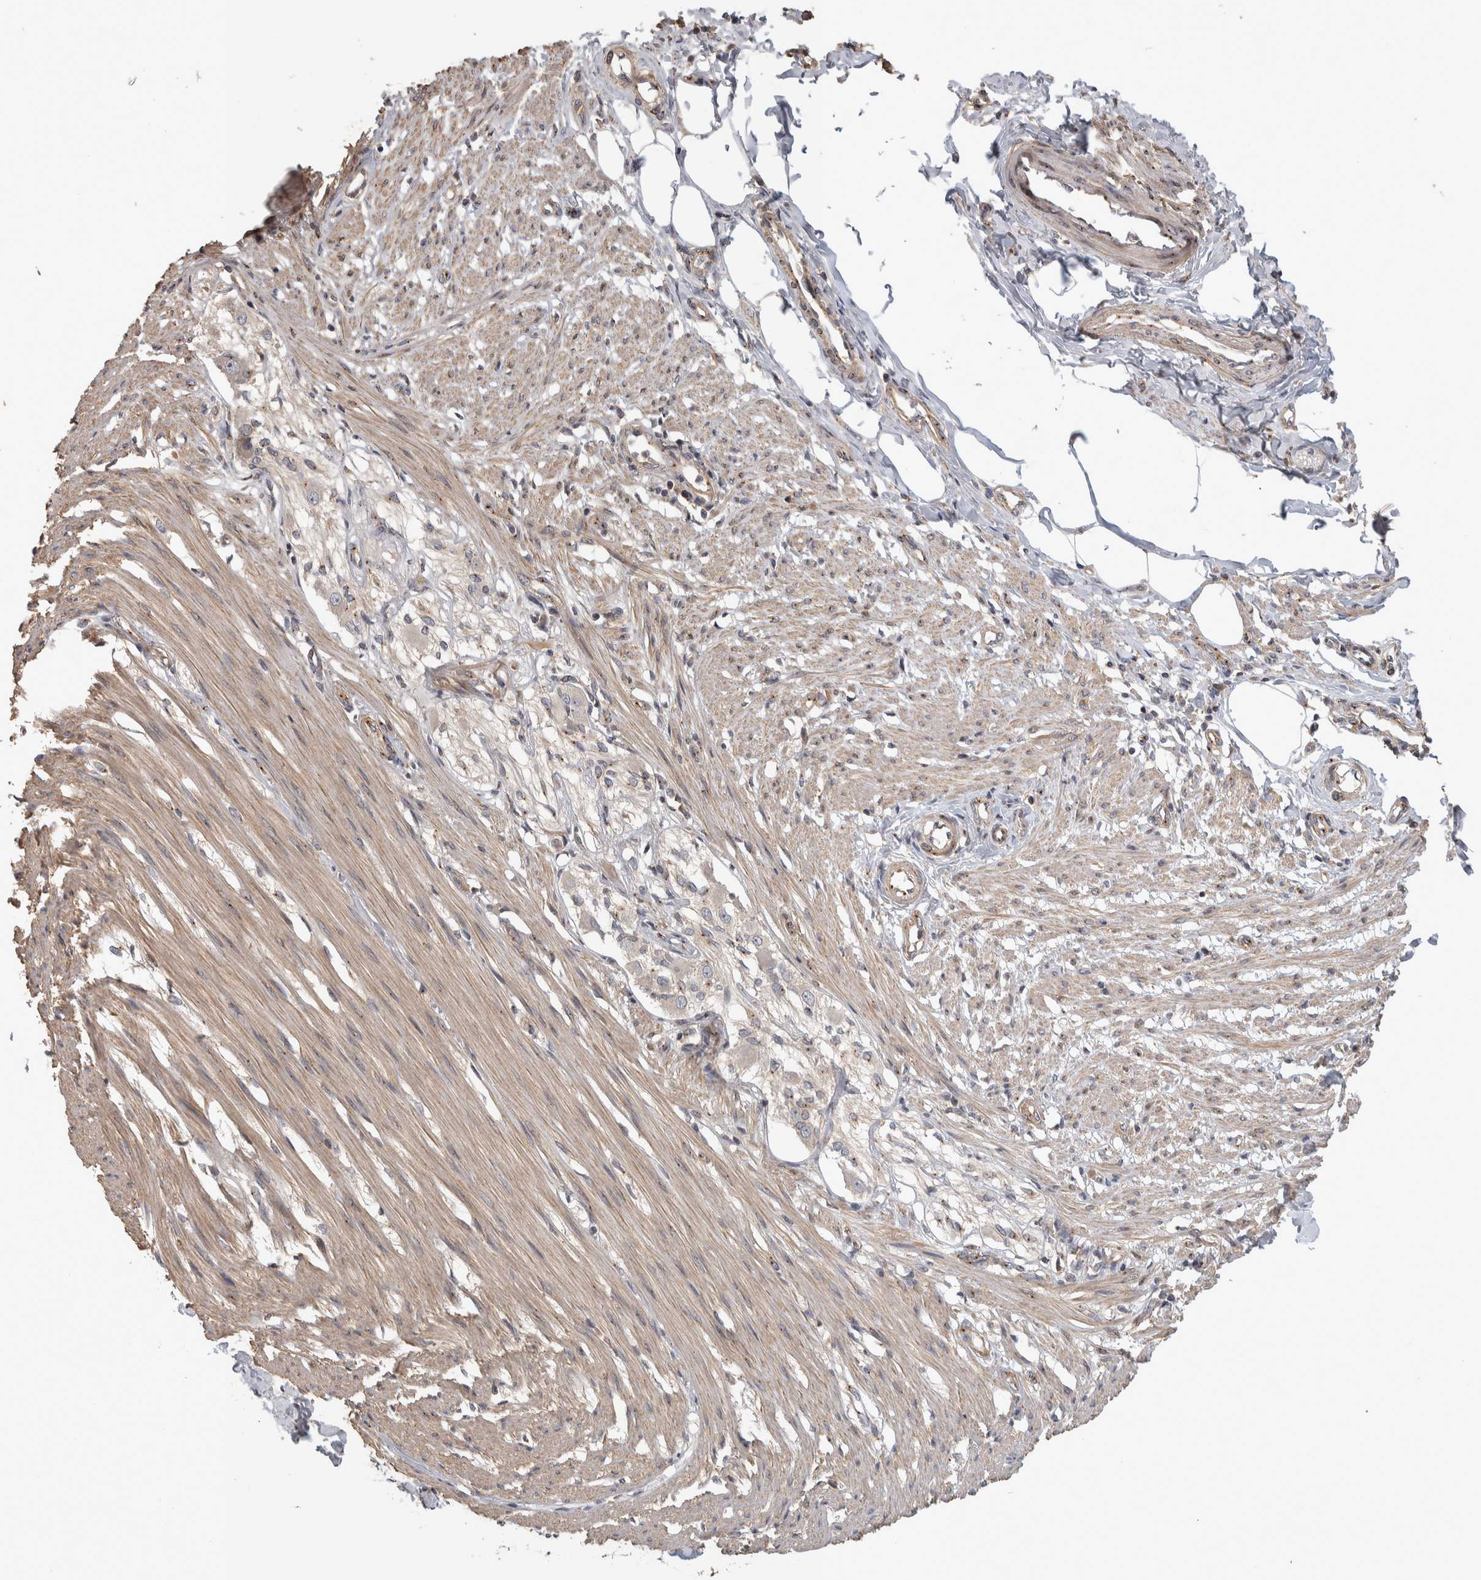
{"staining": {"intensity": "moderate", "quantity": ">75%", "location": "cytoplasmic/membranous"}, "tissue": "smooth muscle", "cell_type": "Smooth muscle cells", "image_type": "normal", "snomed": [{"axis": "morphology", "description": "Normal tissue, NOS"}, {"axis": "morphology", "description": "Adenocarcinoma, NOS"}, {"axis": "topography", "description": "Smooth muscle"}, {"axis": "topography", "description": "Colon"}], "caption": "A high-resolution photomicrograph shows IHC staining of unremarkable smooth muscle, which displays moderate cytoplasmic/membranous expression in approximately >75% of smooth muscle cells.", "gene": "IFRD1", "patient": {"sex": "male", "age": 14}}